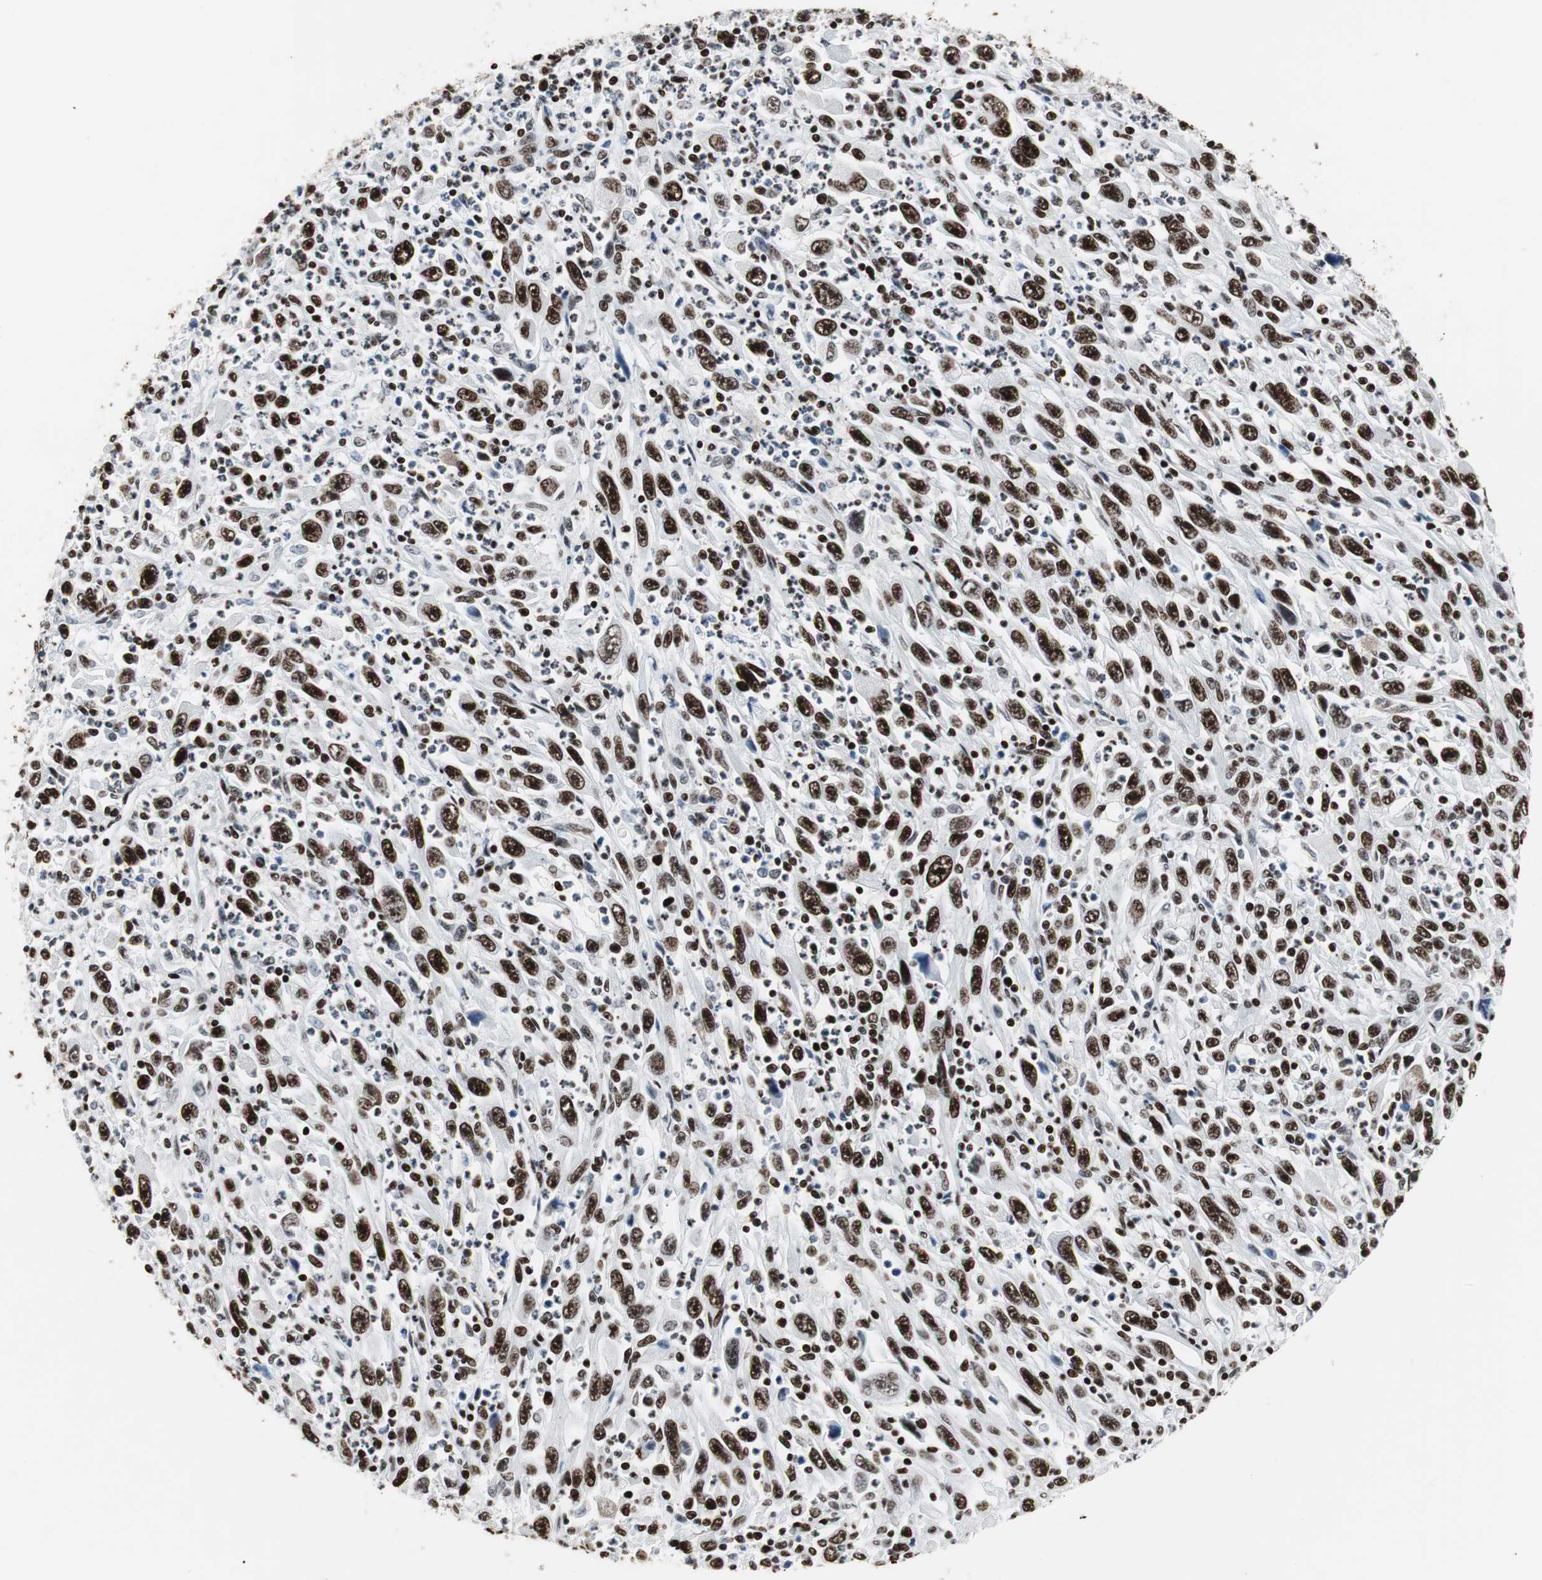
{"staining": {"intensity": "strong", "quantity": ">75%", "location": "nuclear"}, "tissue": "melanoma", "cell_type": "Tumor cells", "image_type": "cancer", "snomed": [{"axis": "morphology", "description": "Malignant melanoma, Metastatic site"}, {"axis": "topography", "description": "Skin"}], "caption": "Melanoma tissue exhibits strong nuclear positivity in about >75% of tumor cells, visualized by immunohistochemistry.", "gene": "MTA2", "patient": {"sex": "female", "age": 56}}